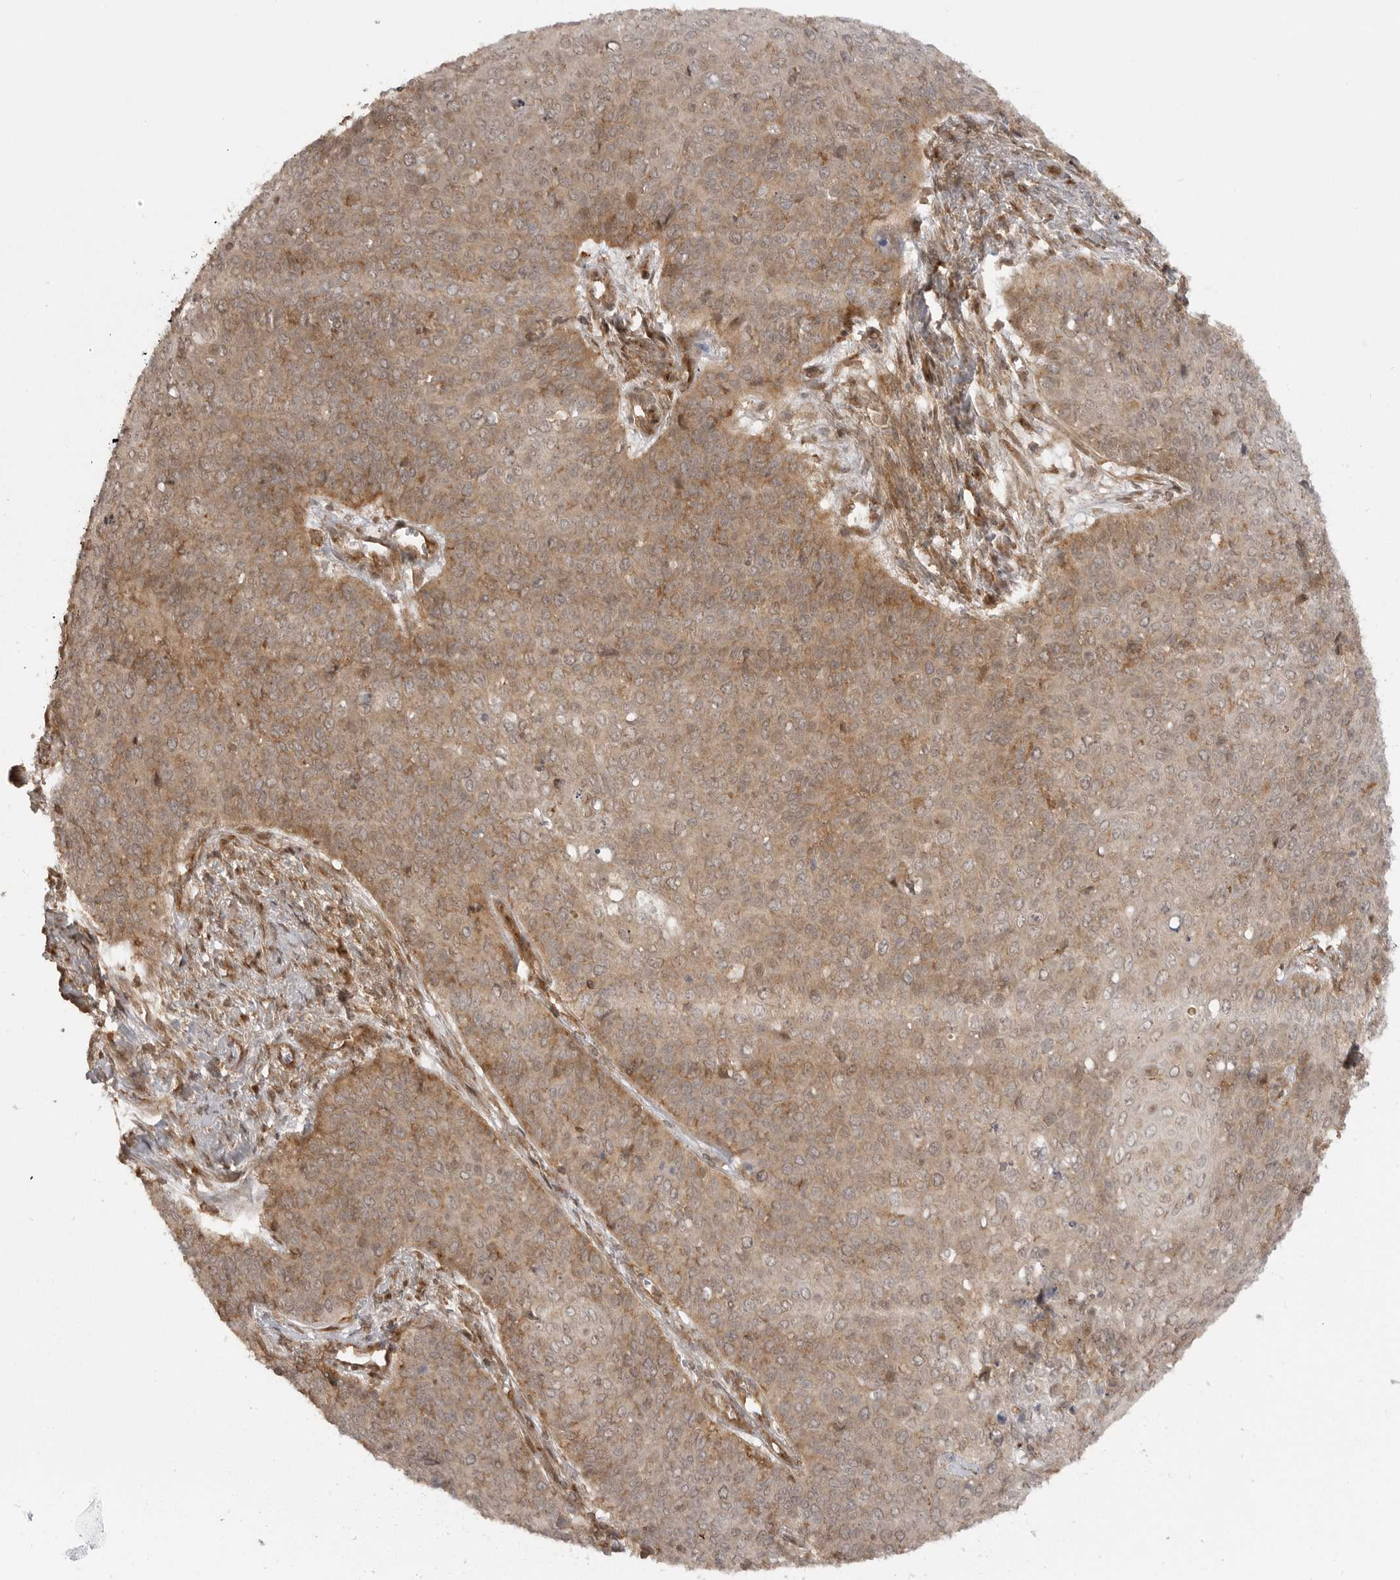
{"staining": {"intensity": "moderate", "quantity": "25%-75%", "location": "cytoplasmic/membranous"}, "tissue": "cervical cancer", "cell_type": "Tumor cells", "image_type": "cancer", "snomed": [{"axis": "morphology", "description": "Squamous cell carcinoma, NOS"}, {"axis": "topography", "description": "Cervix"}], "caption": "Cervical cancer (squamous cell carcinoma) stained with DAB immunohistochemistry exhibits medium levels of moderate cytoplasmic/membranous expression in approximately 25%-75% of tumor cells.", "gene": "FAT3", "patient": {"sex": "female", "age": 39}}